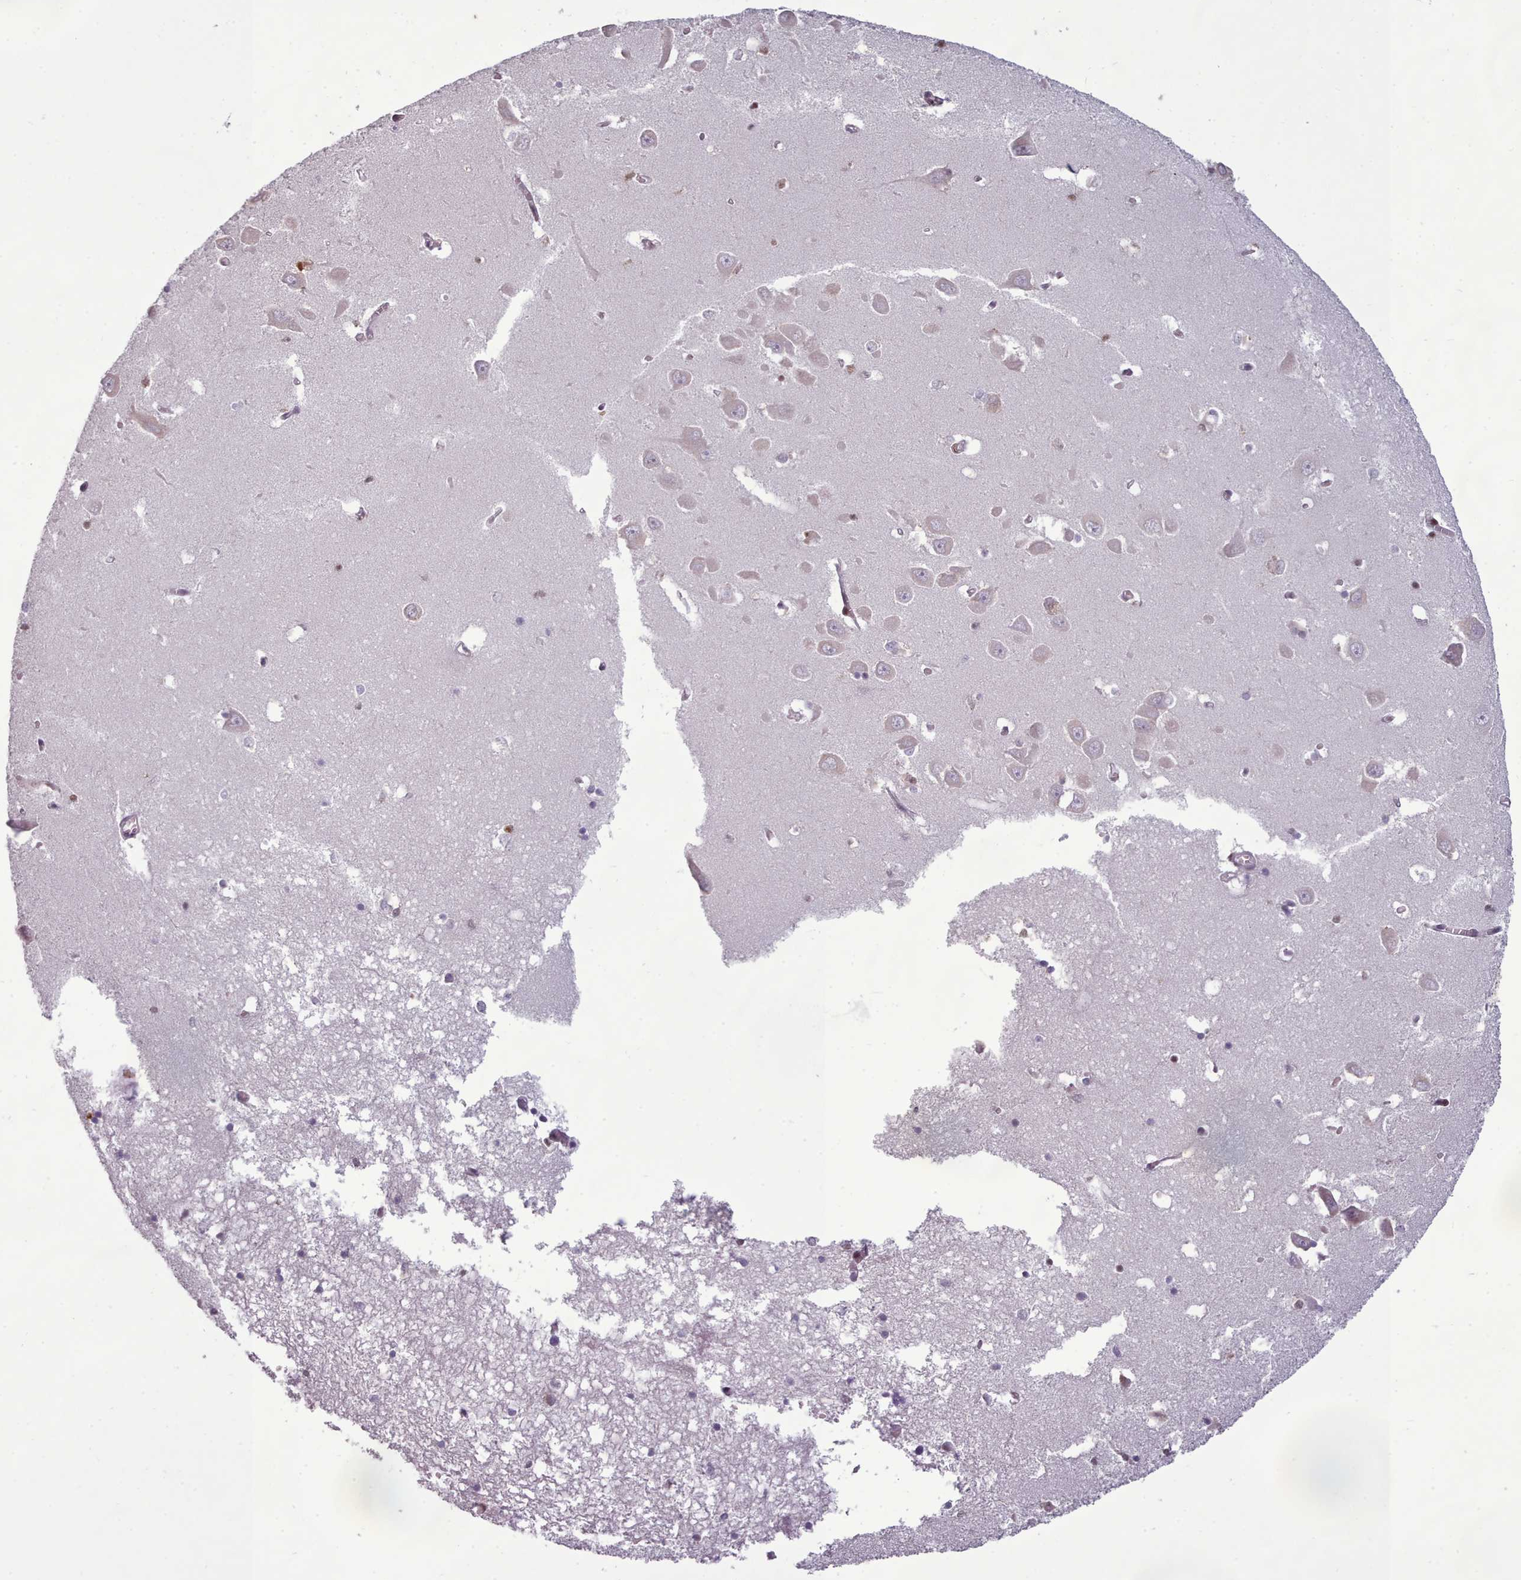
{"staining": {"intensity": "negative", "quantity": "none", "location": "none"}, "tissue": "hippocampus", "cell_type": "Glial cells", "image_type": "normal", "snomed": [{"axis": "morphology", "description": "Normal tissue, NOS"}, {"axis": "topography", "description": "Hippocampus"}], "caption": "This photomicrograph is of normal hippocampus stained with immunohistochemistry (IHC) to label a protein in brown with the nuclei are counter-stained blue. There is no staining in glial cells. The staining was performed using DAB to visualize the protein expression in brown, while the nuclei were stained in blue with hematoxylin (Magnification: 20x).", "gene": "LGALS9B", "patient": {"sex": "male", "age": 70}}